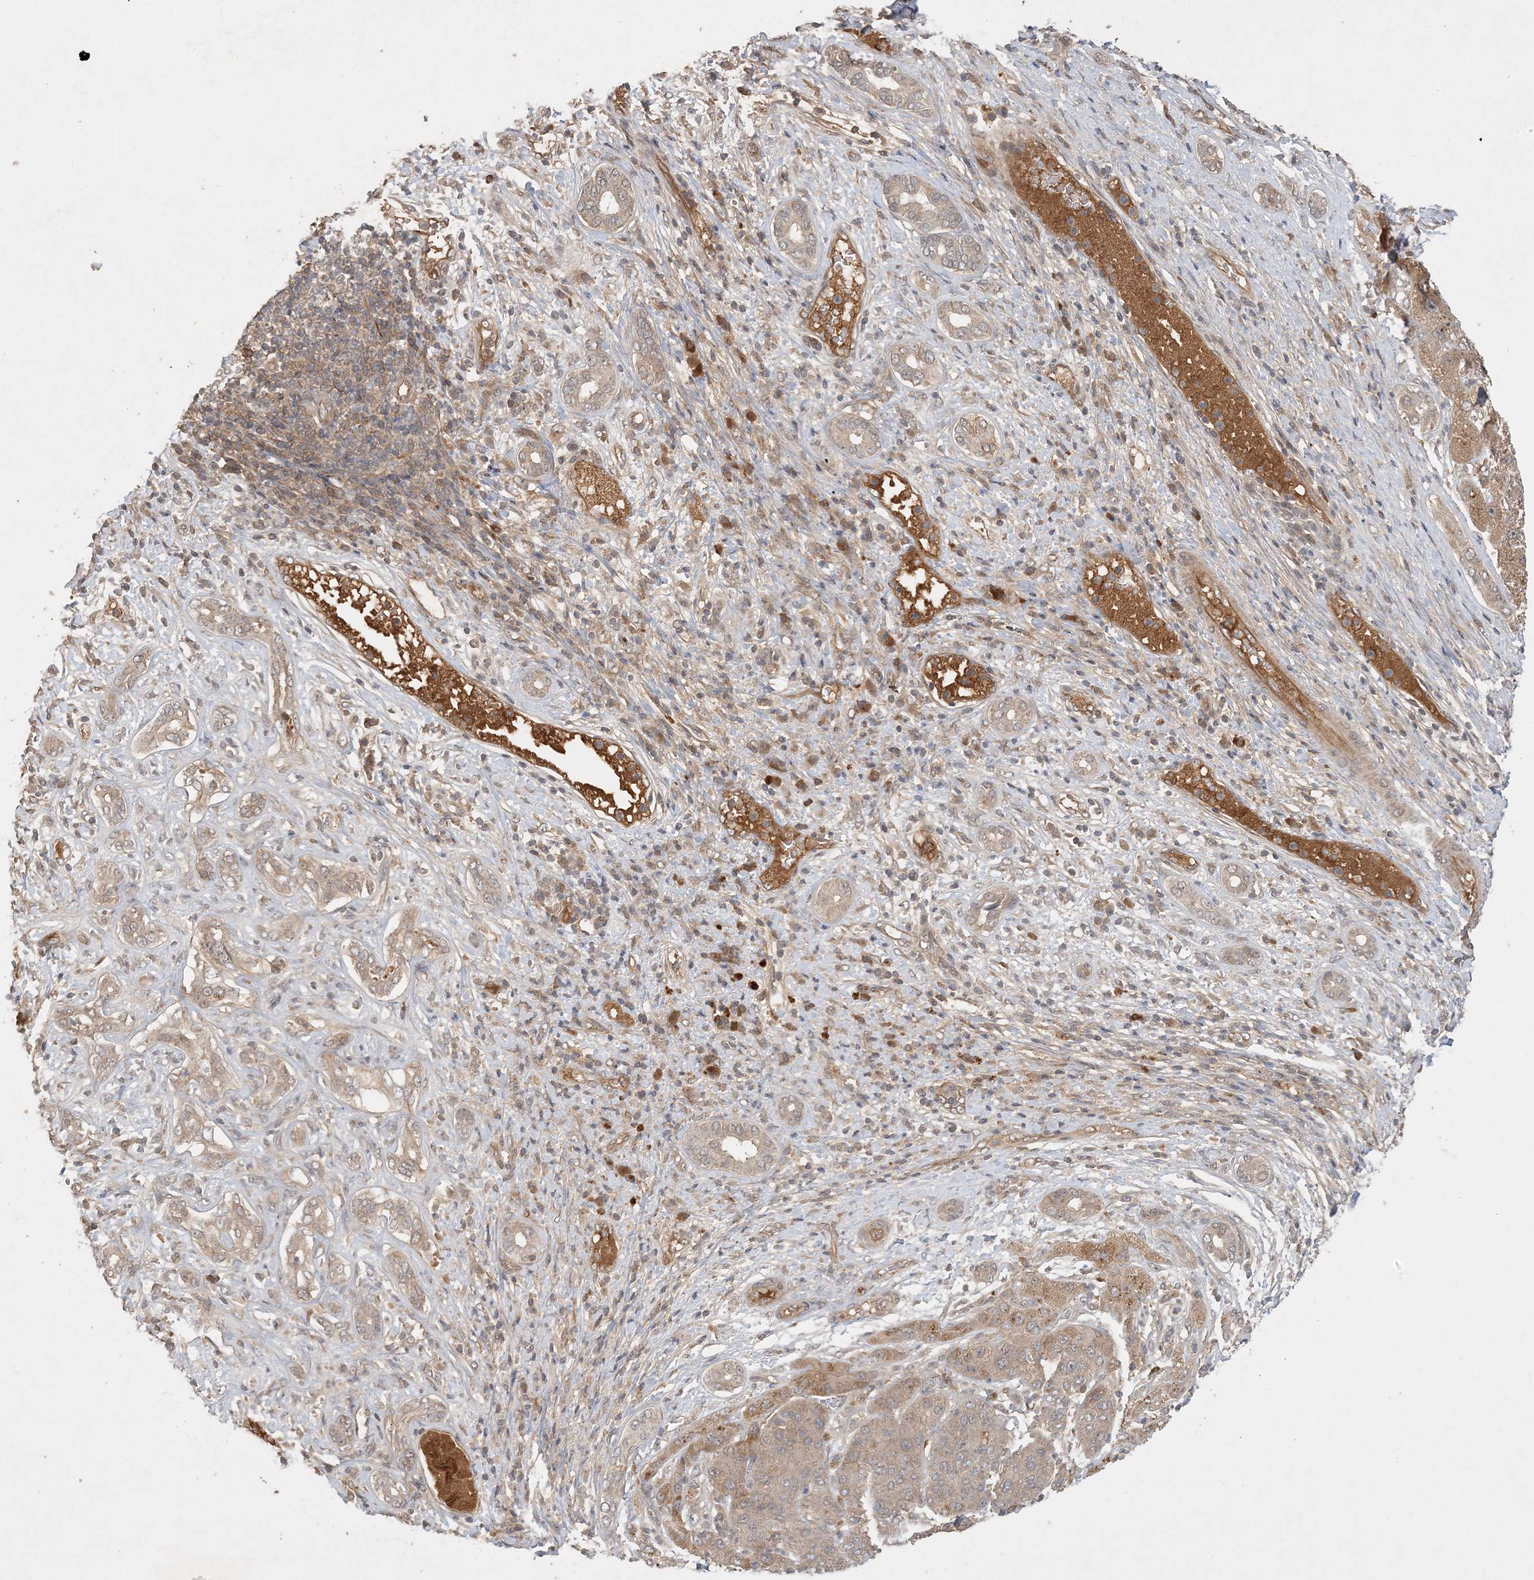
{"staining": {"intensity": "moderate", "quantity": "<25%", "location": "cytoplasmic/membranous"}, "tissue": "liver cancer", "cell_type": "Tumor cells", "image_type": "cancer", "snomed": [{"axis": "morphology", "description": "Carcinoma, Hepatocellular, NOS"}, {"axis": "topography", "description": "Liver"}], "caption": "High-power microscopy captured an immunohistochemistry (IHC) micrograph of hepatocellular carcinoma (liver), revealing moderate cytoplasmic/membranous staining in approximately <25% of tumor cells.", "gene": "ZCCHC4", "patient": {"sex": "male", "age": 65}}